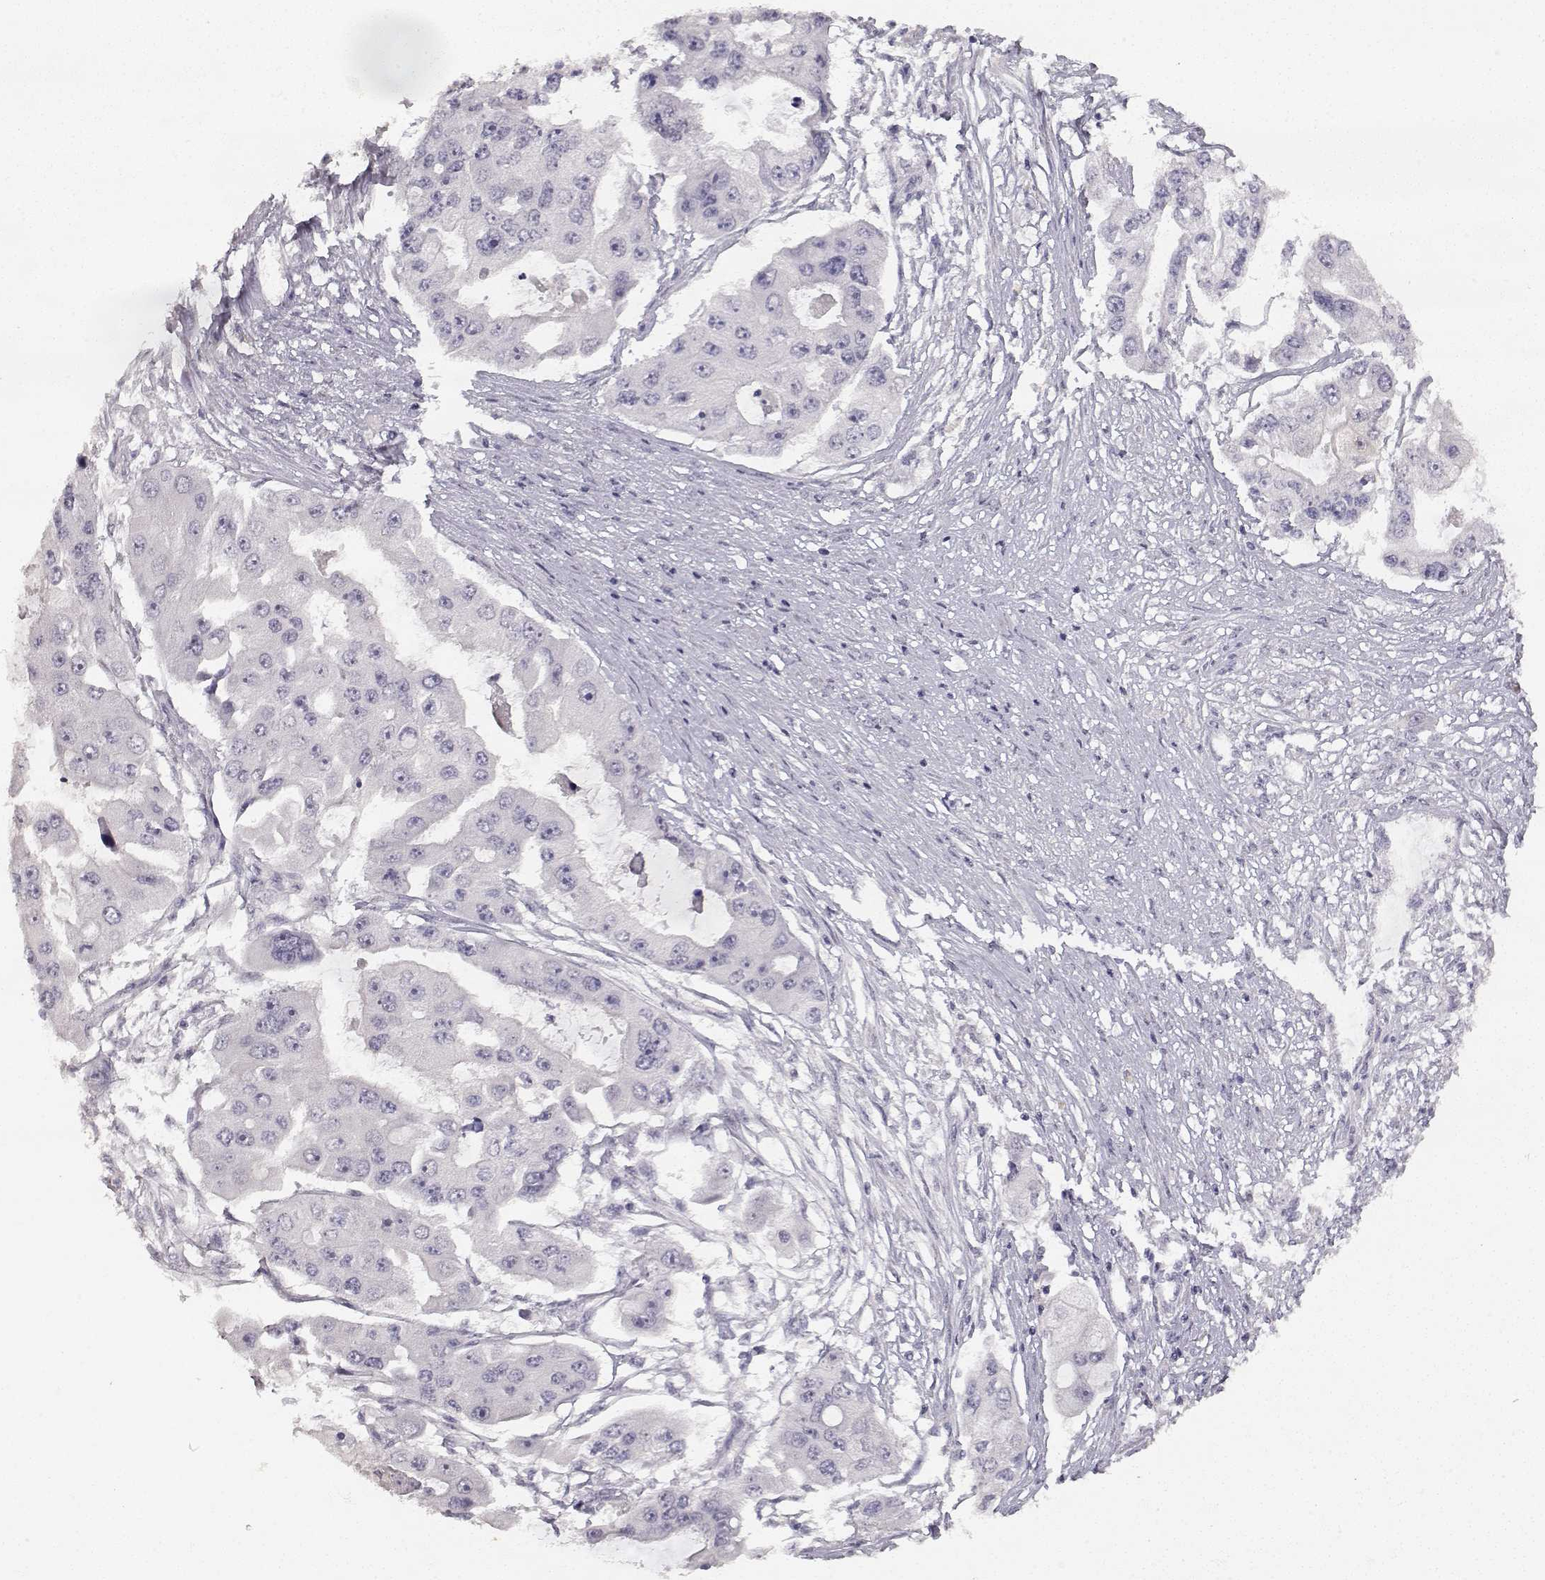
{"staining": {"intensity": "negative", "quantity": "none", "location": "none"}, "tissue": "ovarian cancer", "cell_type": "Tumor cells", "image_type": "cancer", "snomed": [{"axis": "morphology", "description": "Cystadenocarcinoma, serous, NOS"}, {"axis": "topography", "description": "Ovary"}], "caption": "Immunohistochemistry (IHC) of serous cystadenocarcinoma (ovarian) reveals no positivity in tumor cells. (DAB immunohistochemistry, high magnification).", "gene": "TPH2", "patient": {"sex": "female", "age": 56}}